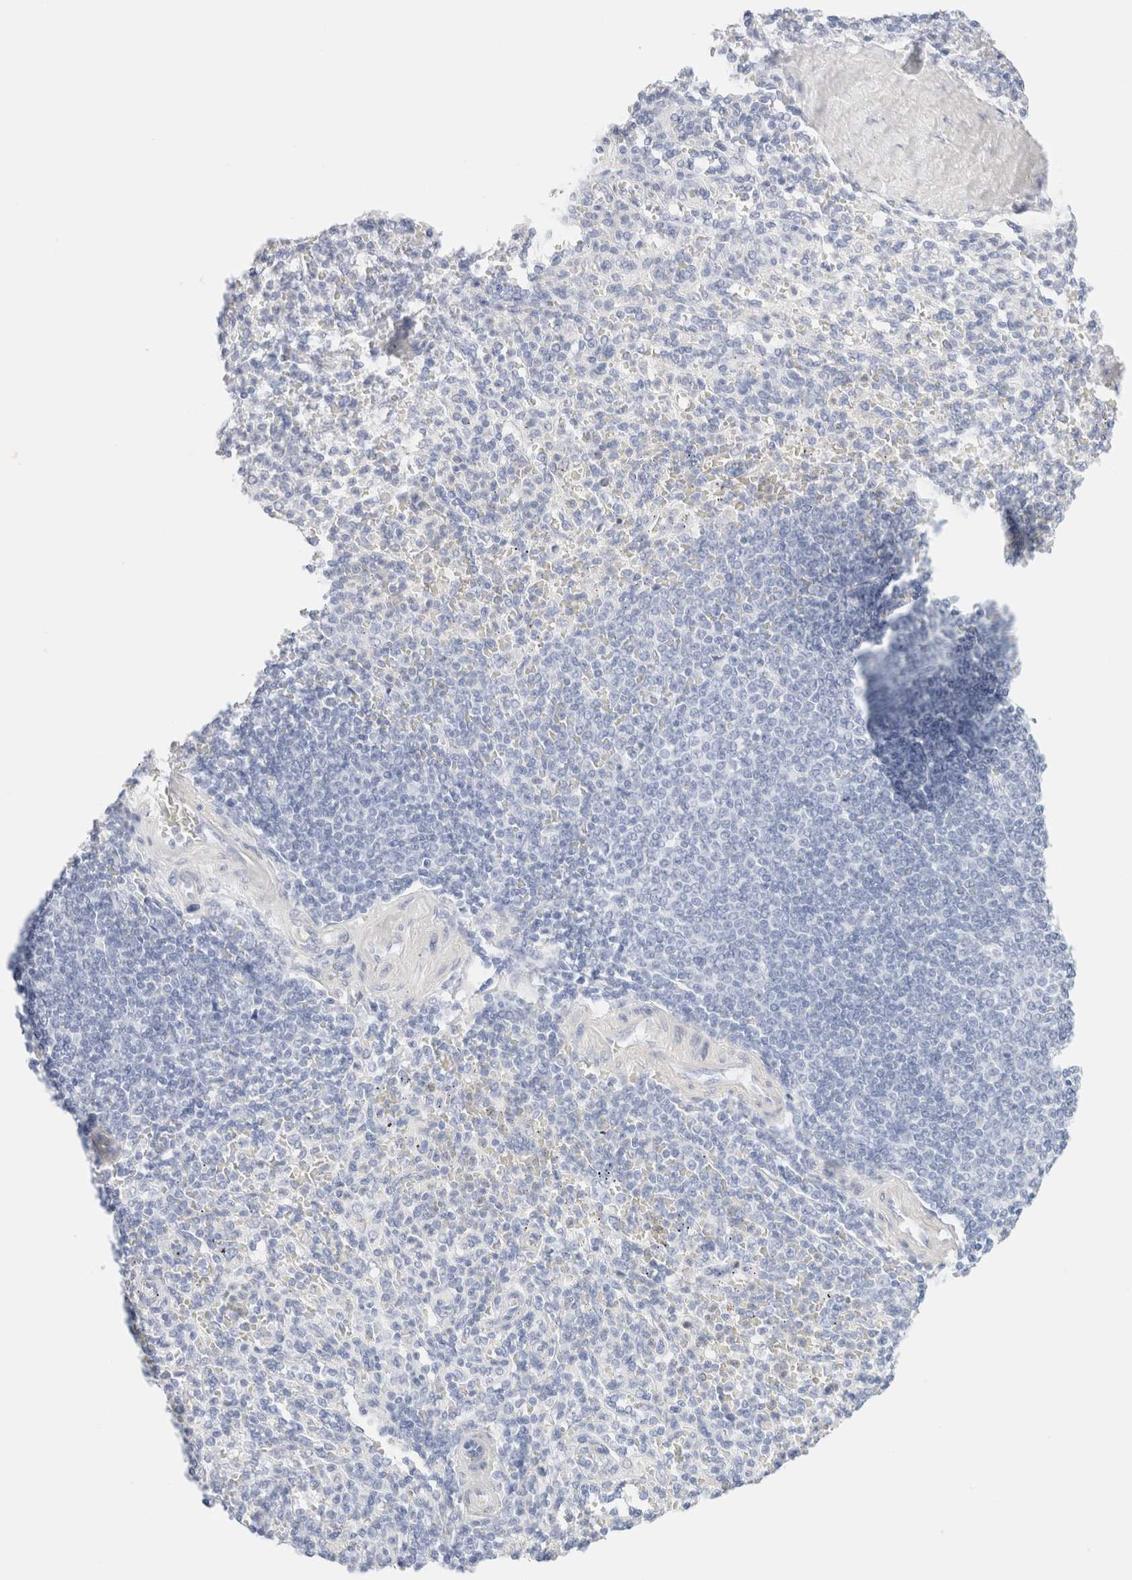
{"staining": {"intensity": "negative", "quantity": "none", "location": "none"}, "tissue": "spleen", "cell_type": "Cells in red pulp", "image_type": "normal", "snomed": [{"axis": "morphology", "description": "Normal tissue, NOS"}, {"axis": "topography", "description": "Spleen"}], "caption": "This is an immunohistochemistry histopathology image of normal human spleen. There is no positivity in cells in red pulp.", "gene": "DPYS", "patient": {"sex": "male", "age": 36}}